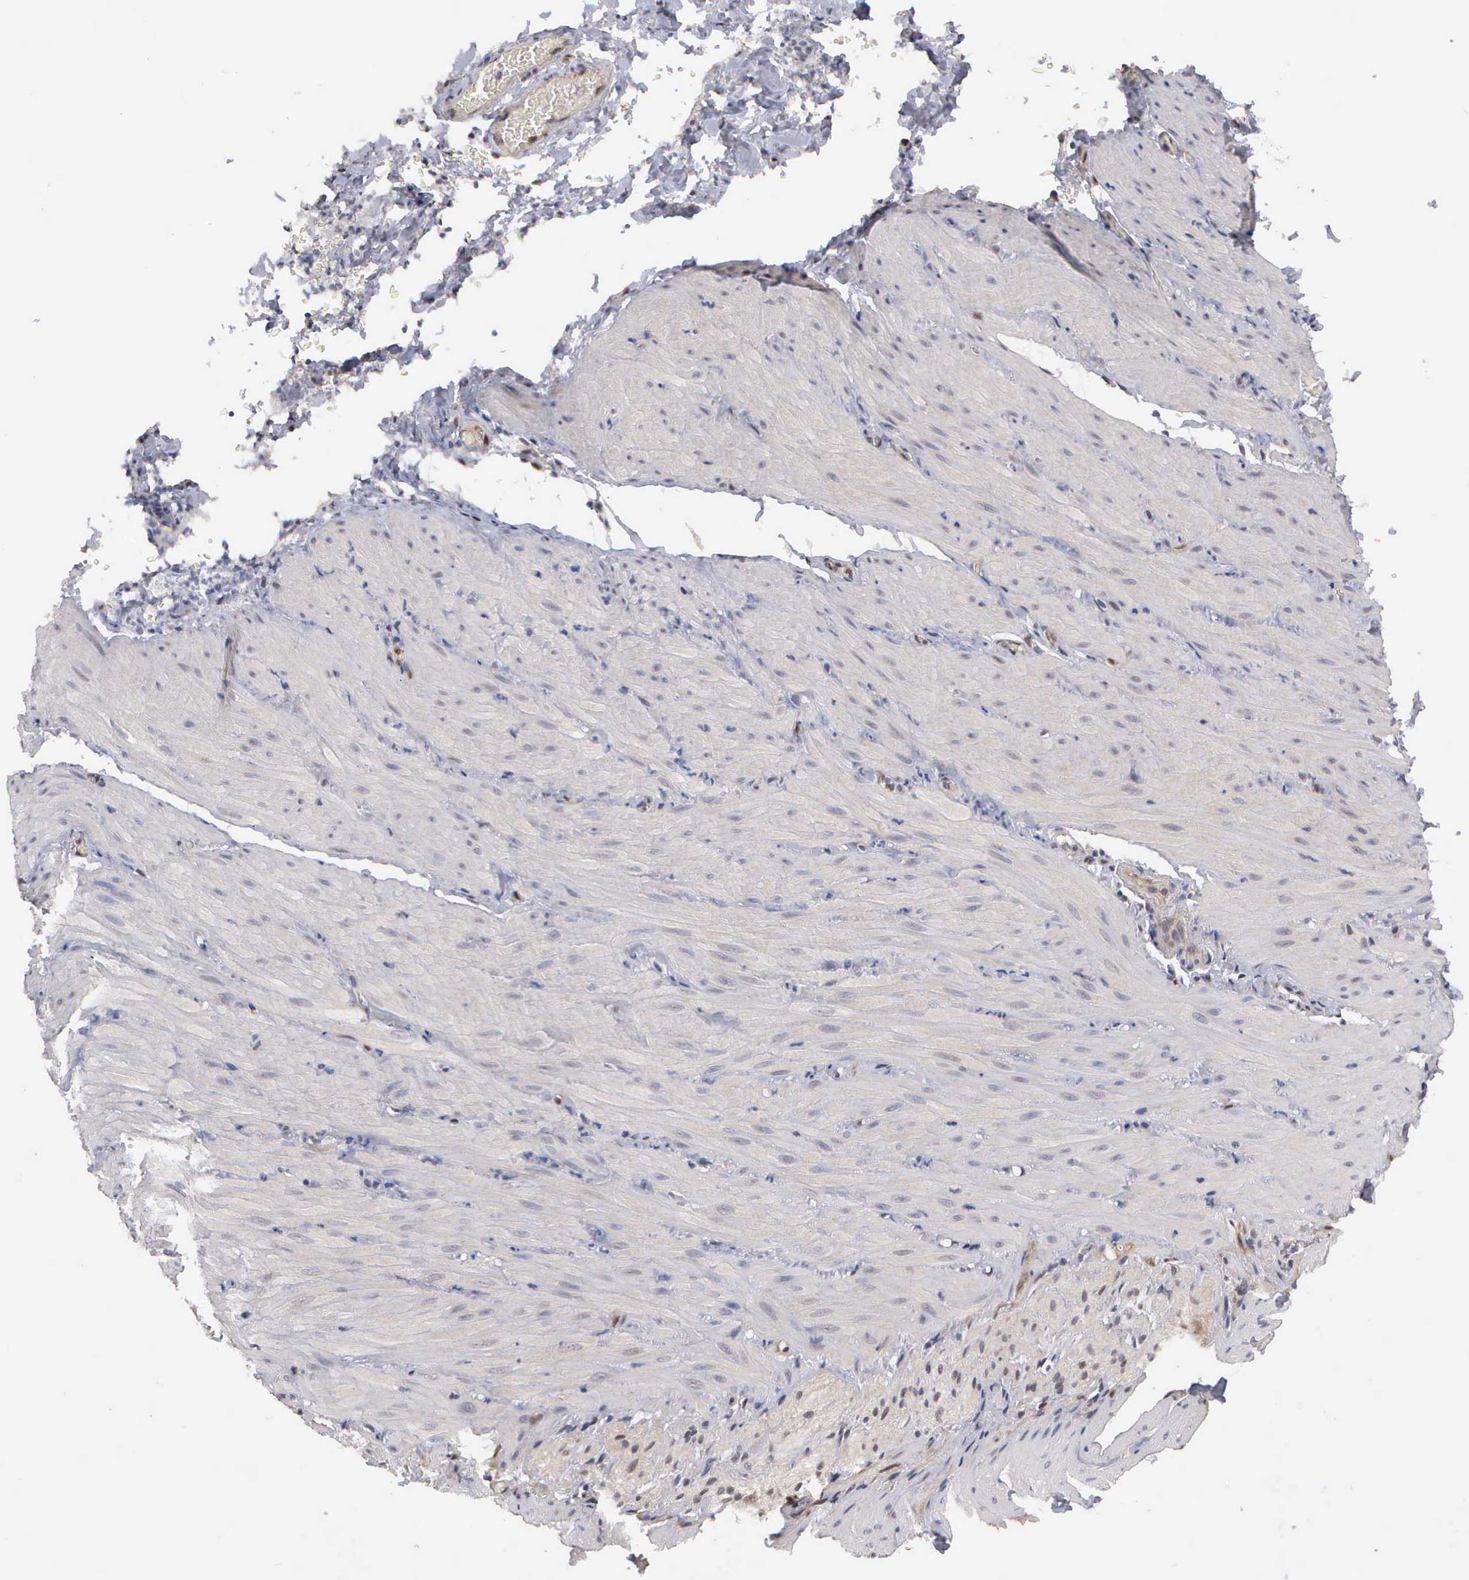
{"staining": {"intensity": "negative", "quantity": "none", "location": "none"}, "tissue": "smooth muscle", "cell_type": "Smooth muscle cells", "image_type": "normal", "snomed": [{"axis": "morphology", "description": "Normal tissue, NOS"}, {"axis": "topography", "description": "Duodenum"}], "caption": "Protein analysis of unremarkable smooth muscle displays no significant staining in smooth muscle cells. The staining was performed using DAB (3,3'-diaminobenzidine) to visualize the protein expression in brown, while the nuclei were stained in blue with hematoxylin (Magnification: 20x).", "gene": "ZBTB33", "patient": {"sex": "male", "age": 63}}